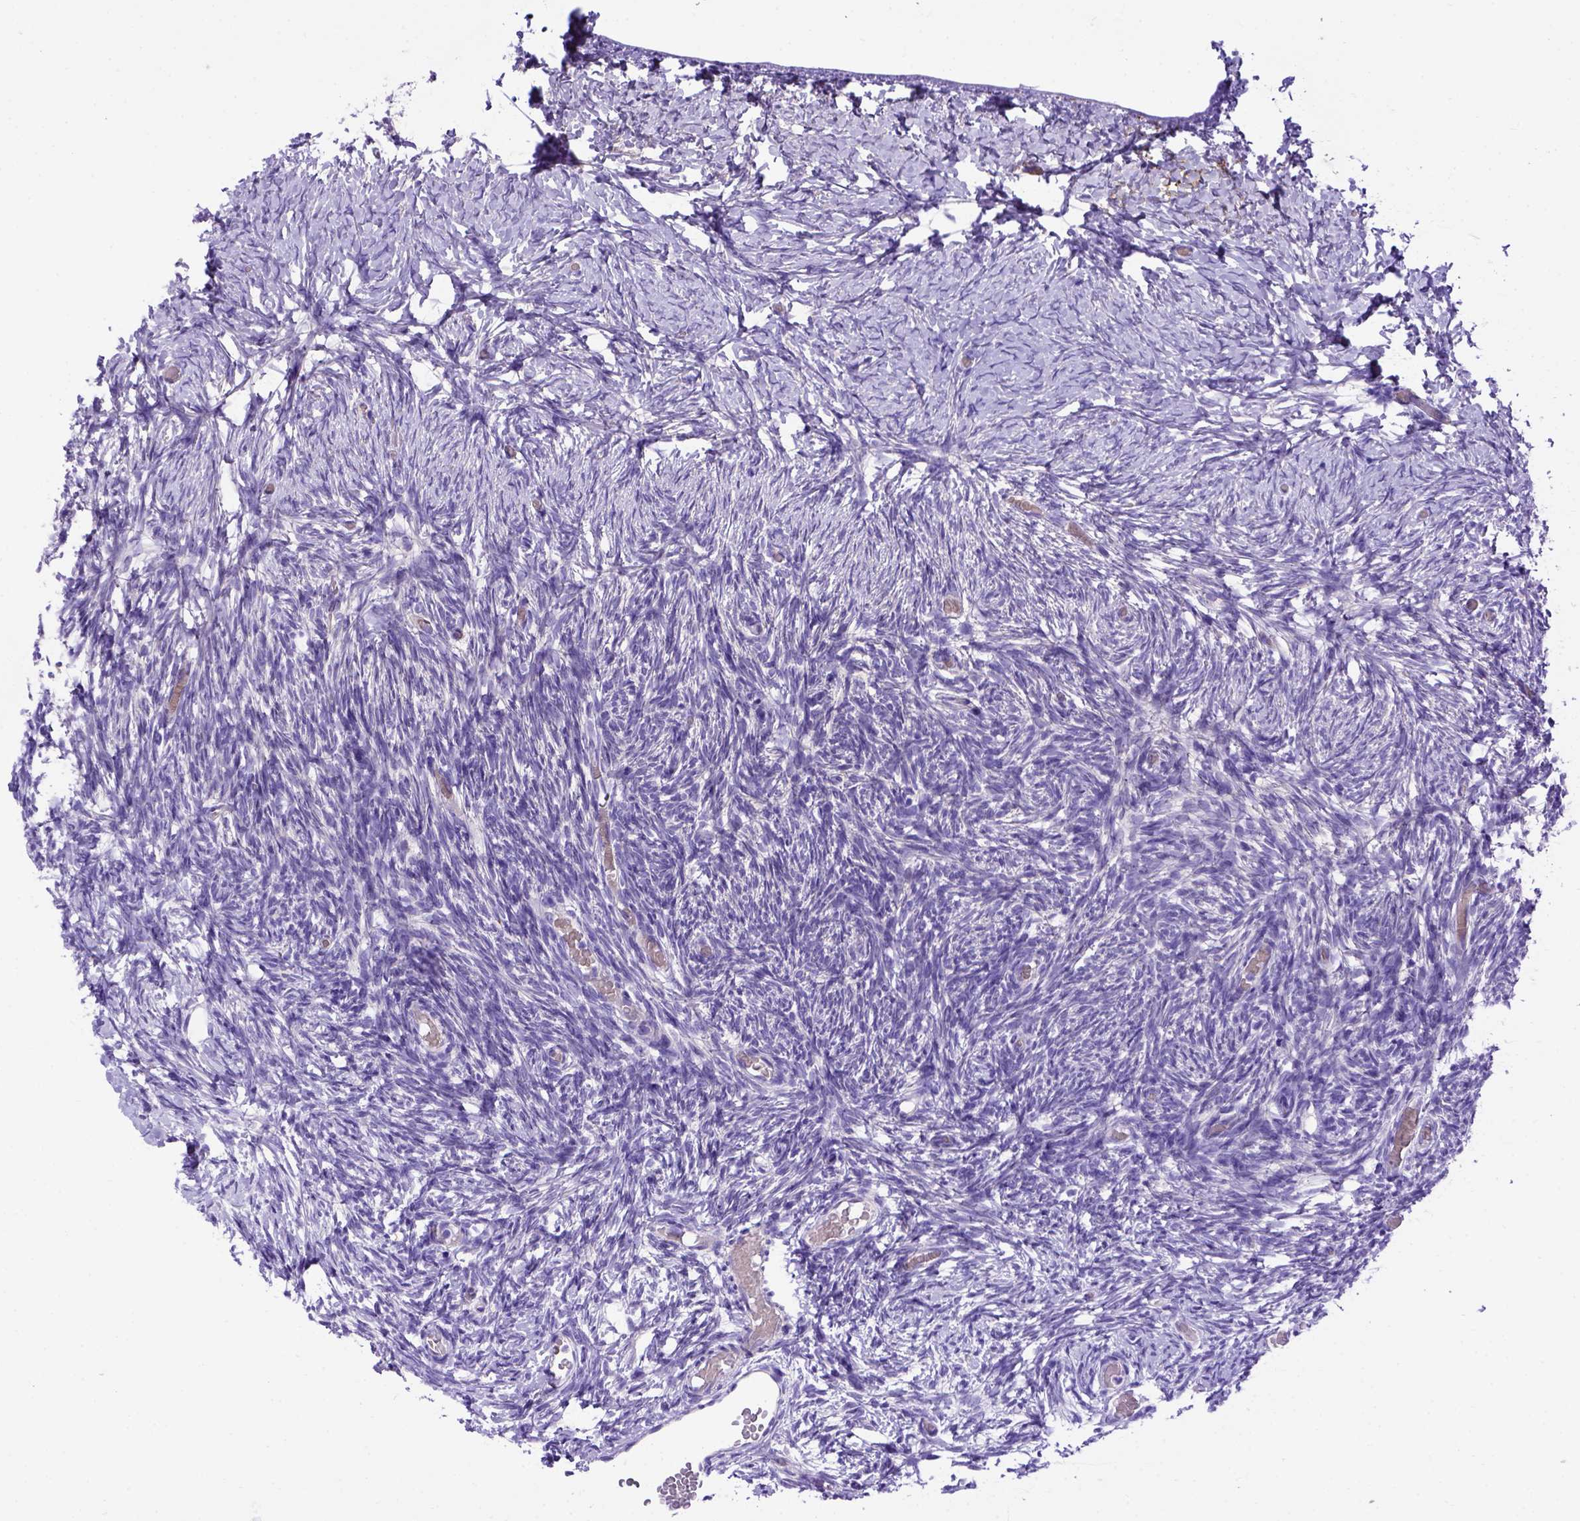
{"staining": {"intensity": "negative", "quantity": "none", "location": "none"}, "tissue": "ovary", "cell_type": "Follicle cells", "image_type": "normal", "snomed": [{"axis": "morphology", "description": "Normal tissue, NOS"}, {"axis": "topography", "description": "Ovary"}], "caption": "Image shows no significant protein staining in follicle cells of benign ovary.", "gene": "ADAM12", "patient": {"sex": "female", "age": 39}}